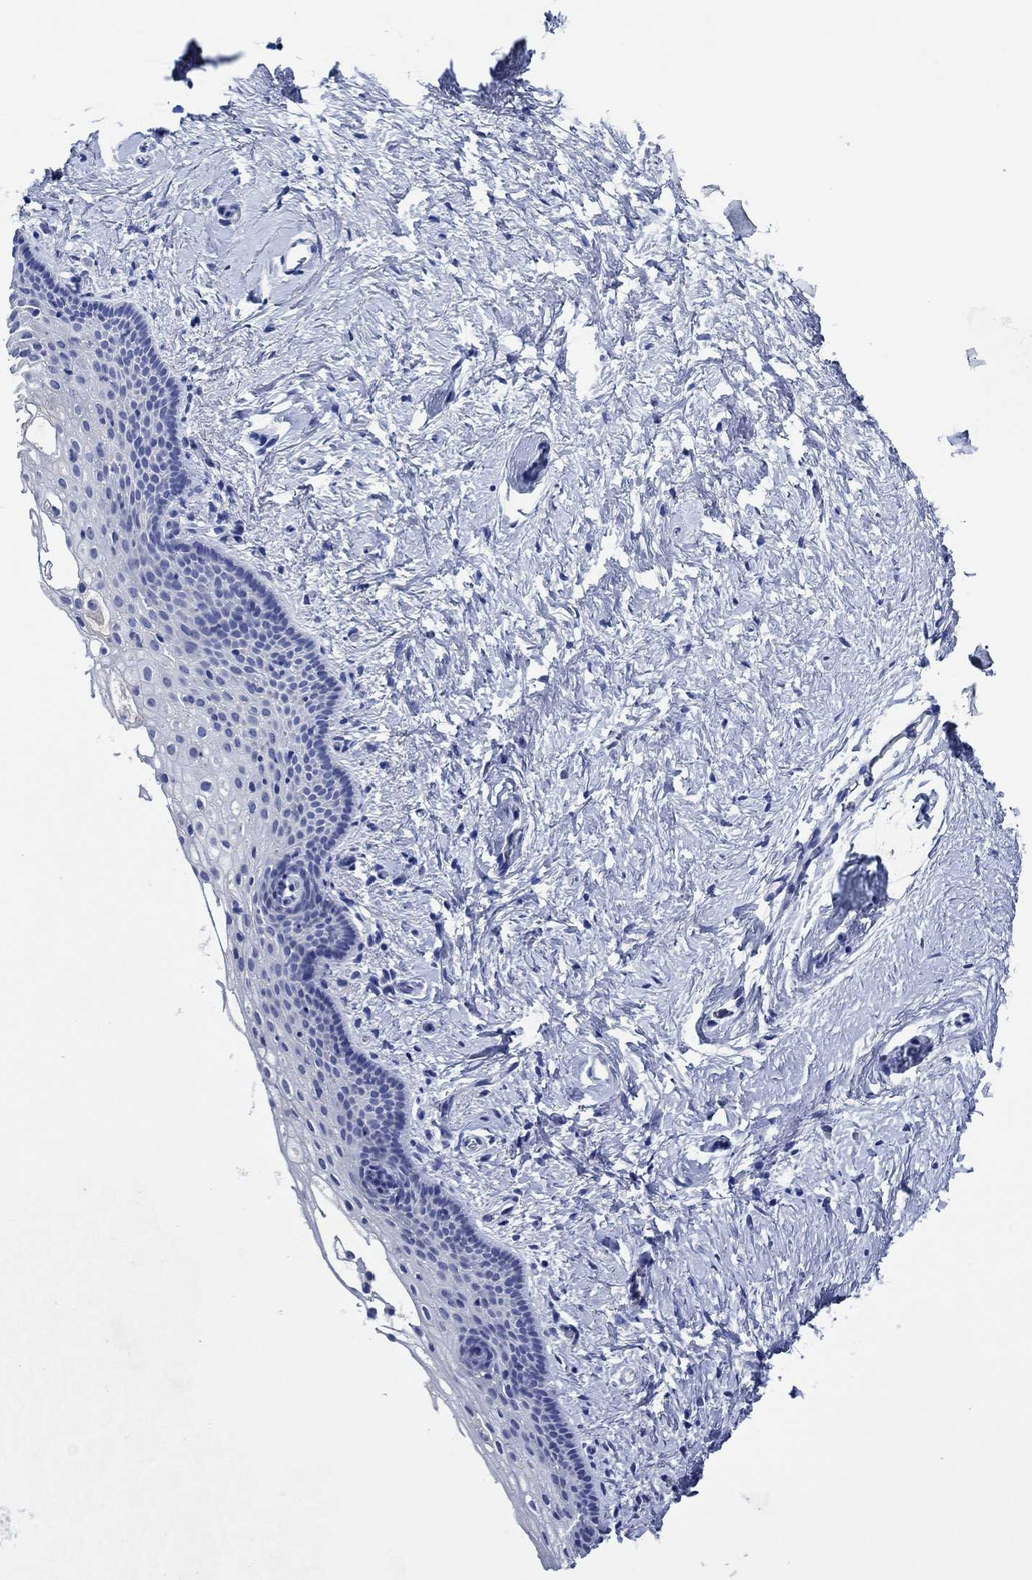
{"staining": {"intensity": "negative", "quantity": "none", "location": "none"}, "tissue": "vagina", "cell_type": "Squamous epithelial cells", "image_type": "normal", "snomed": [{"axis": "morphology", "description": "Normal tissue, NOS"}, {"axis": "topography", "description": "Vagina"}], "caption": "This is an immunohistochemistry (IHC) micrograph of normal vagina. There is no staining in squamous epithelial cells.", "gene": "CPNE6", "patient": {"sex": "female", "age": 61}}